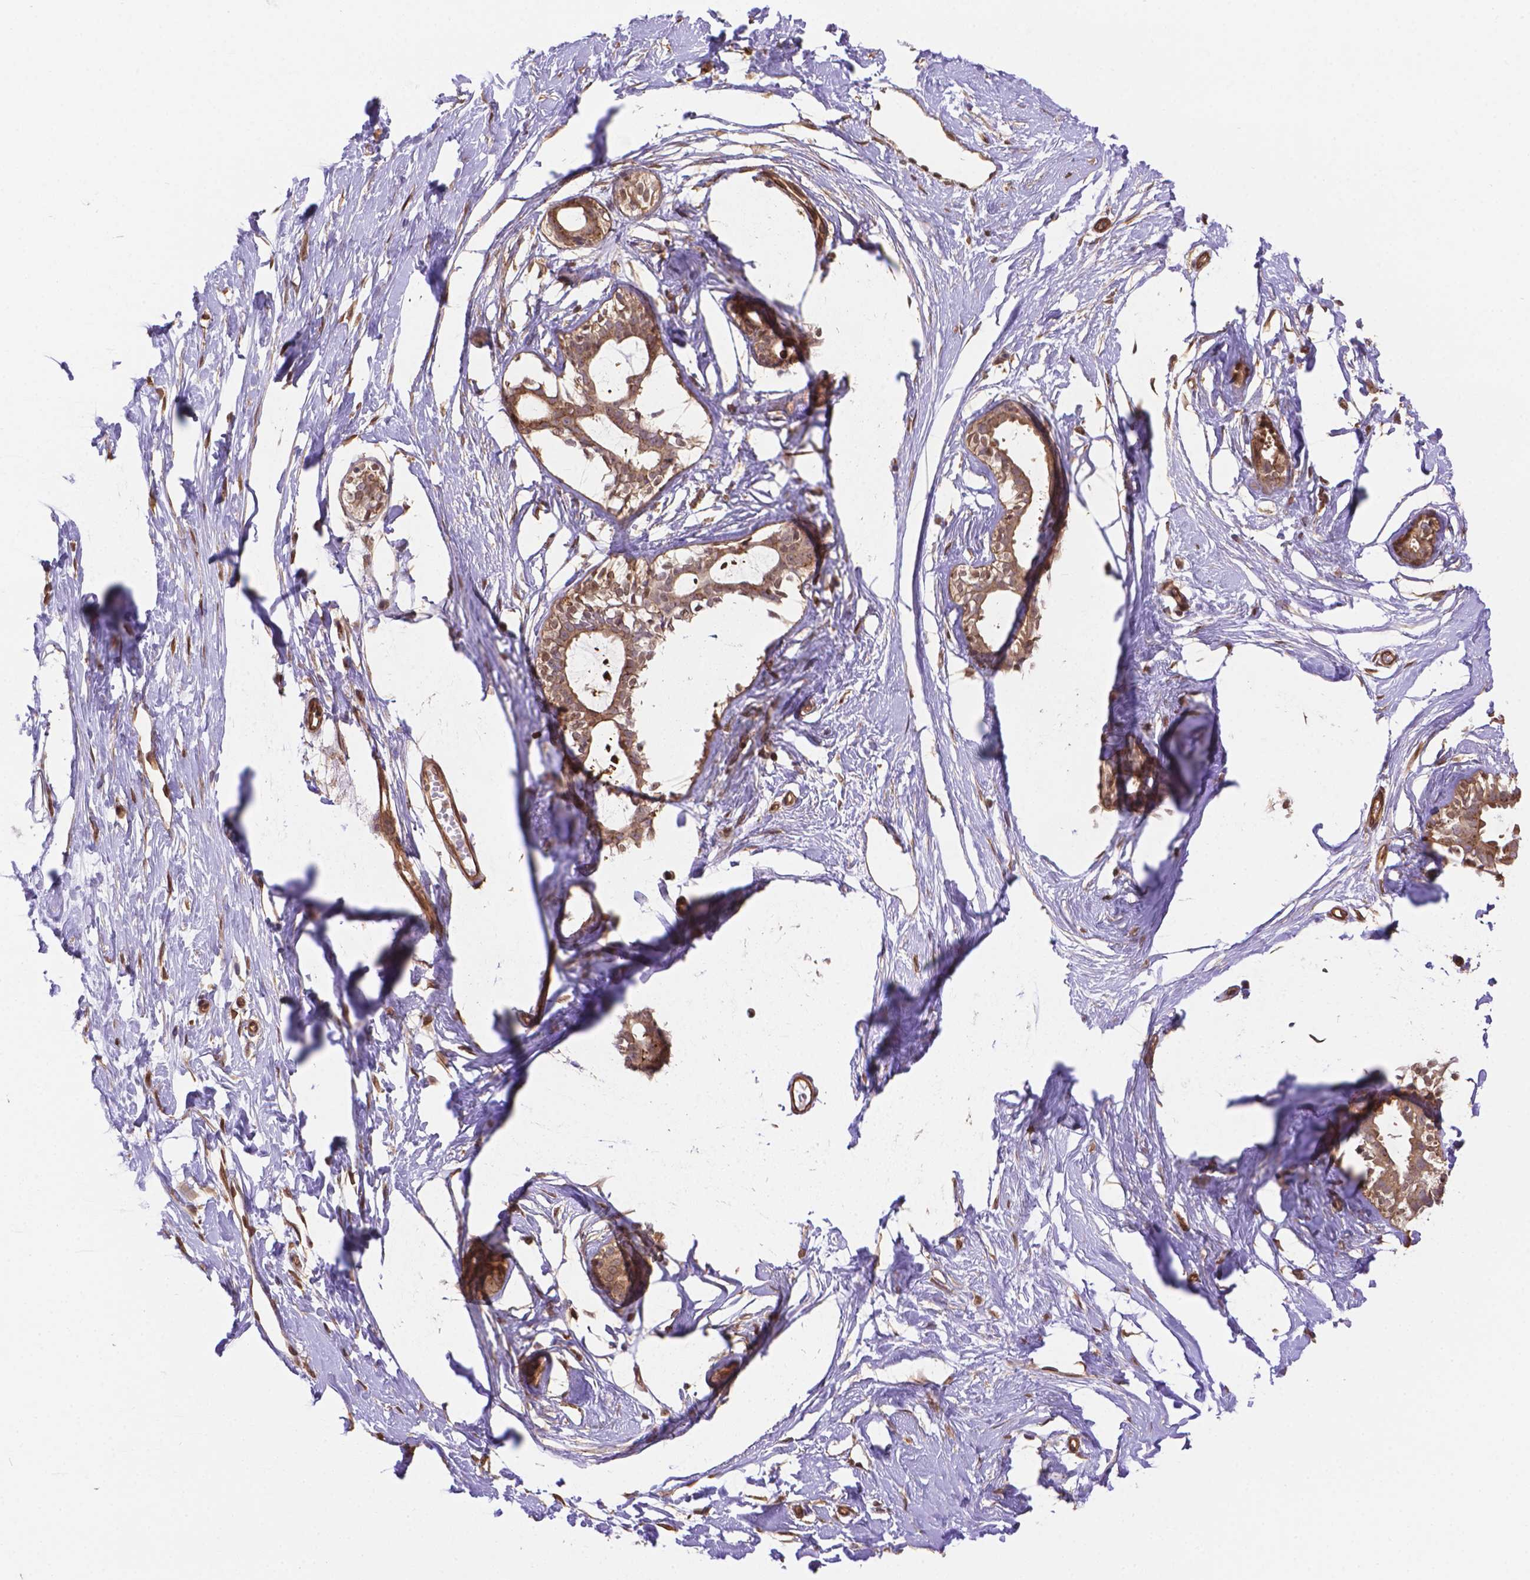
{"staining": {"intensity": "moderate", "quantity": ">75%", "location": "cytoplasmic/membranous"}, "tissue": "breast", "cell_type": "Adipocytes", "image_type": "normal", "snomed": [{"axis": "morphology", "description": "Normal tissue, NOS"}, {"axis": "topography", "description": "Breast"}], "caption": "Protein expression analysis of normal human breast reveals moderate cytoplasmic/membranous positivity in about >75% of adipocytes.", "gene": "YAP1", "patient": {"sex": "female", "age": 49}}